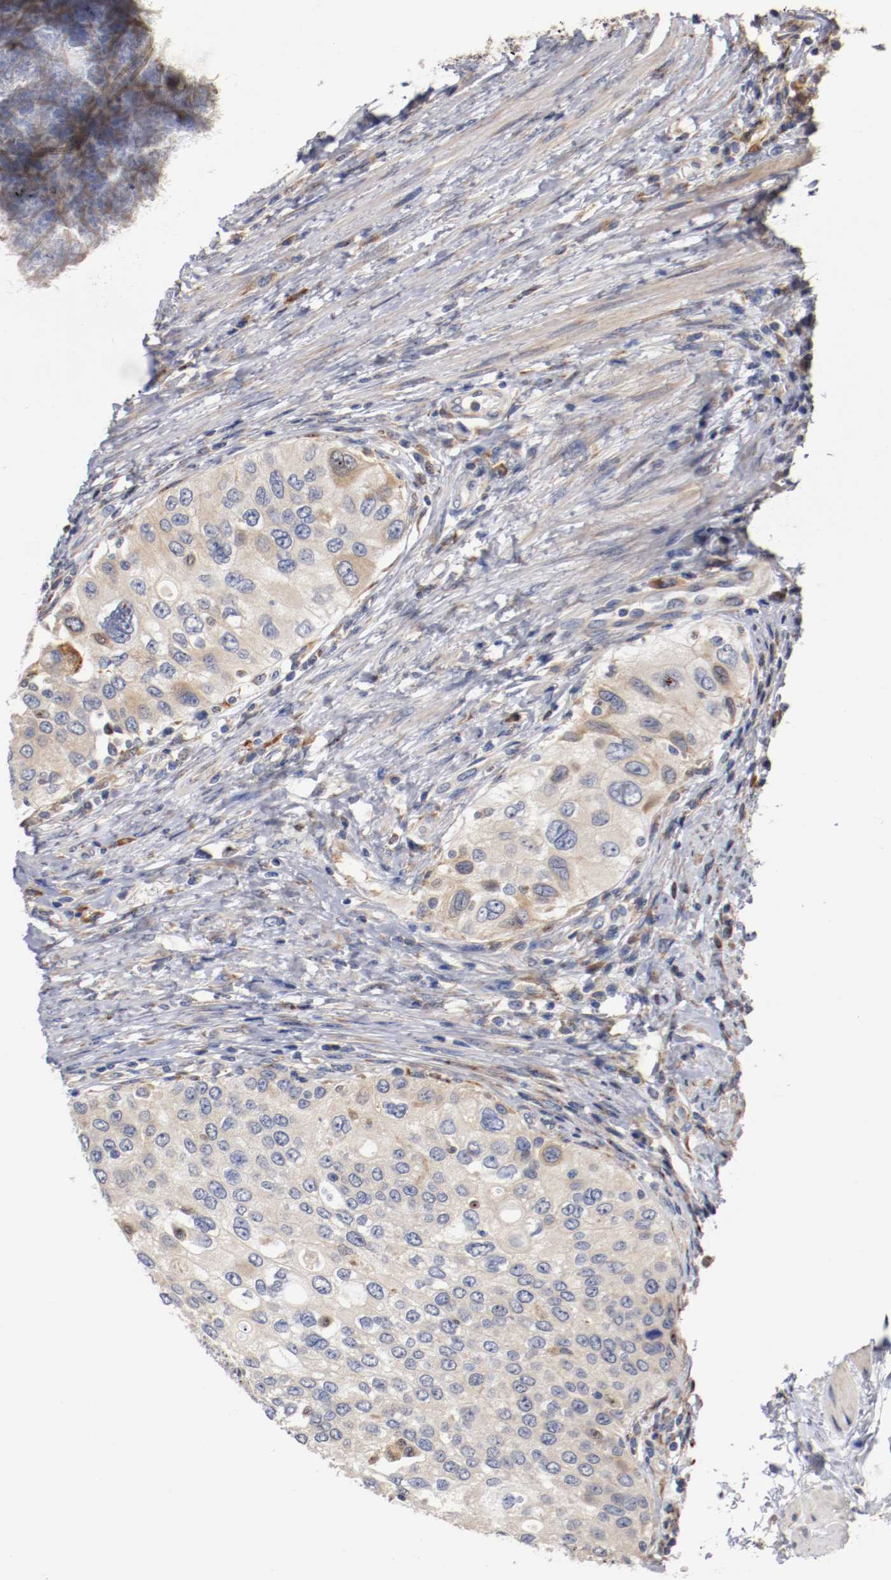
{"staining": {"intensity": "weak", "quantity": ">75%", "location": "cytoplasmic/membranous"}, "tissue": "urothelial cancer", "cell_type": "Tumor cells", "image_type": "cancer", "snomed": [{"axis": "morphology", "description": "Urothelial carcinoma, High grade"}, {"axis": "topography", "description": "Urinary bladder"}], "caption": "High-grade urothelial carcinoma stained with a protein marker shows weak staining in tumor cells.", "gene": "TNFSF13", "patient": {"sex": "female", "age": 56}}